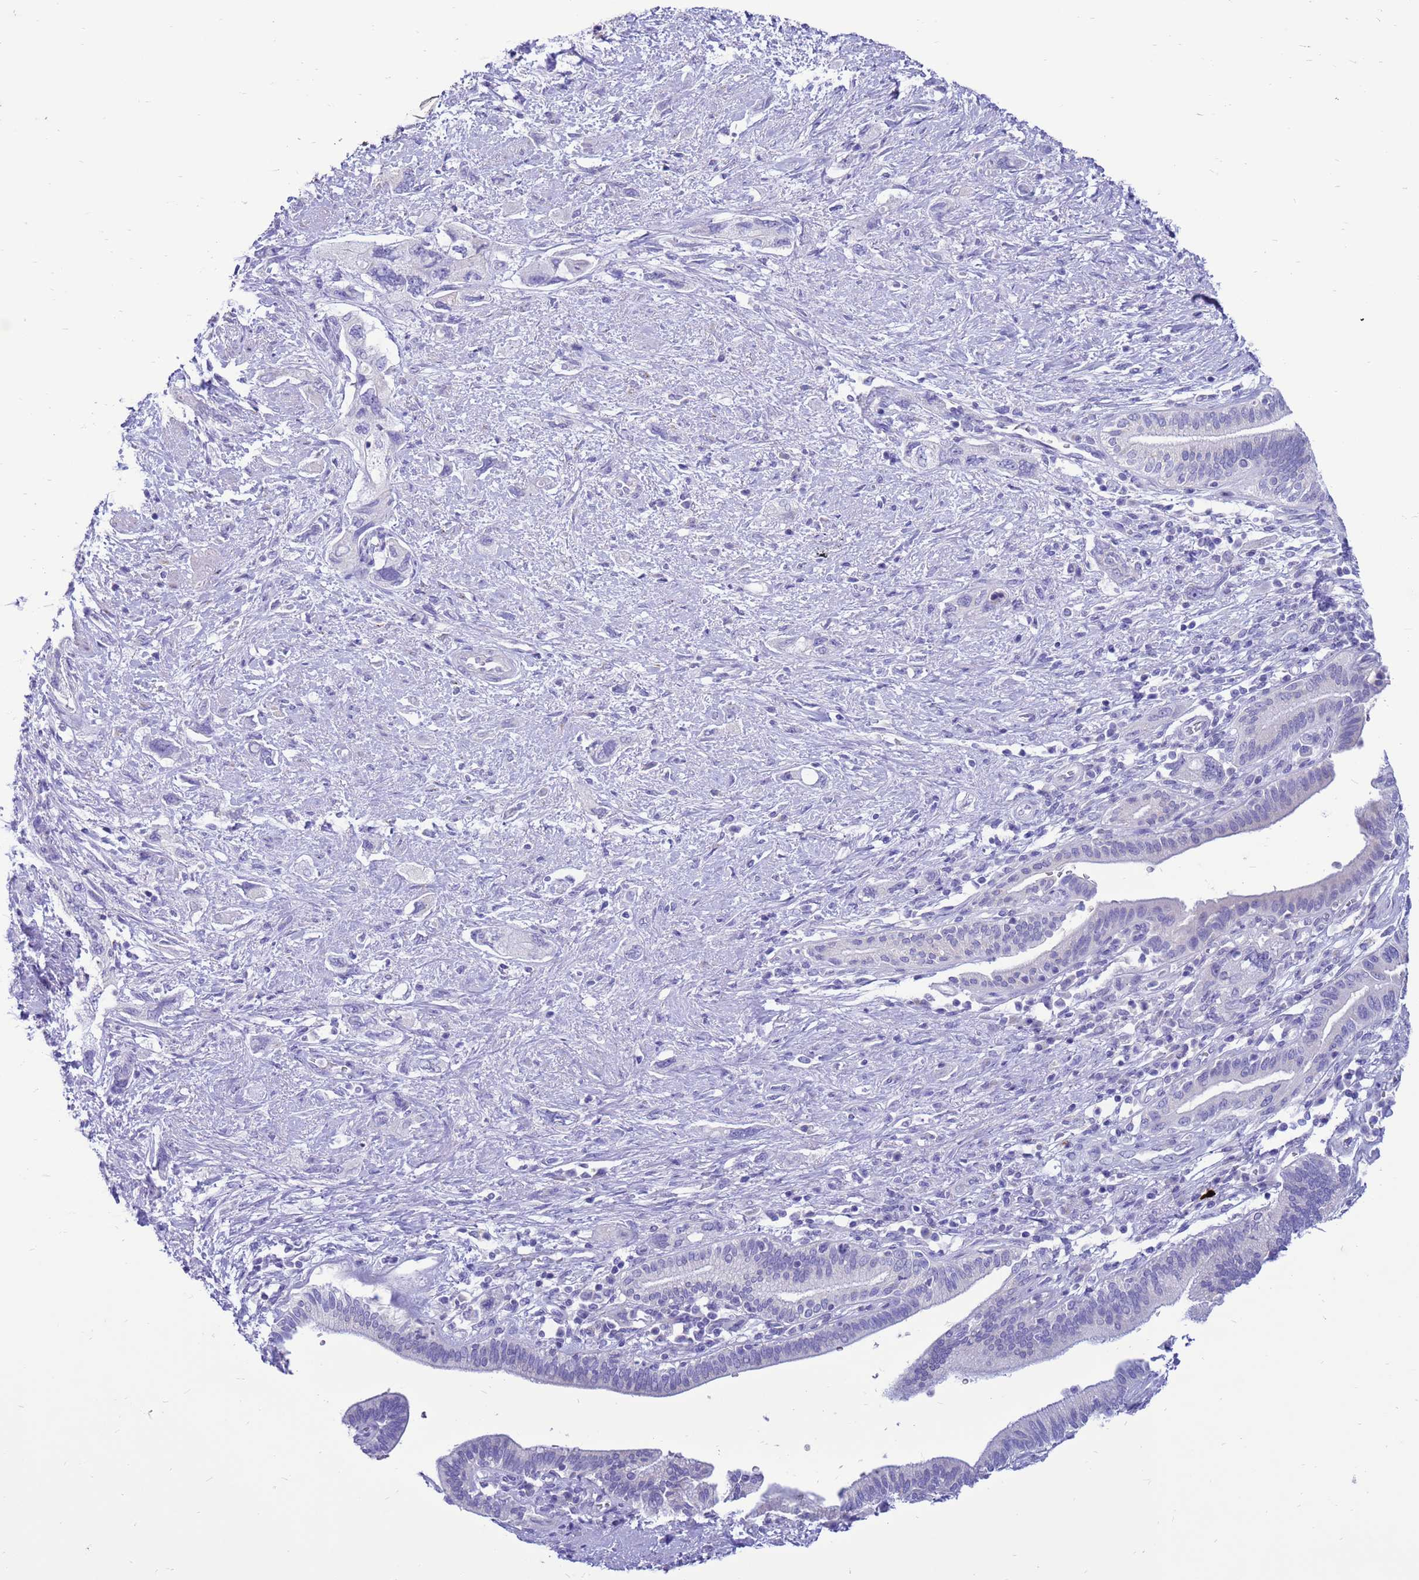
{"staining": {"intensity": "negative", "quantity": "none", "location": "none"}, "tissue": "pancreatic cancer", "cell_type": "Tumor cells", "image_type": "cancer", "snomed": [{"axis": "morphology", "description": "Adenocarcinoma, NOS"}, {"axis": "topography", "description": "Pancreas"}], "caption": "High power microscopy image of an IHC photomicrograph of pancreatic adenocarcinoma, revealing no significant positivity in tumor cells.", "gene": "PDE10A", "patient": {"sex": "female", "age": 73}}